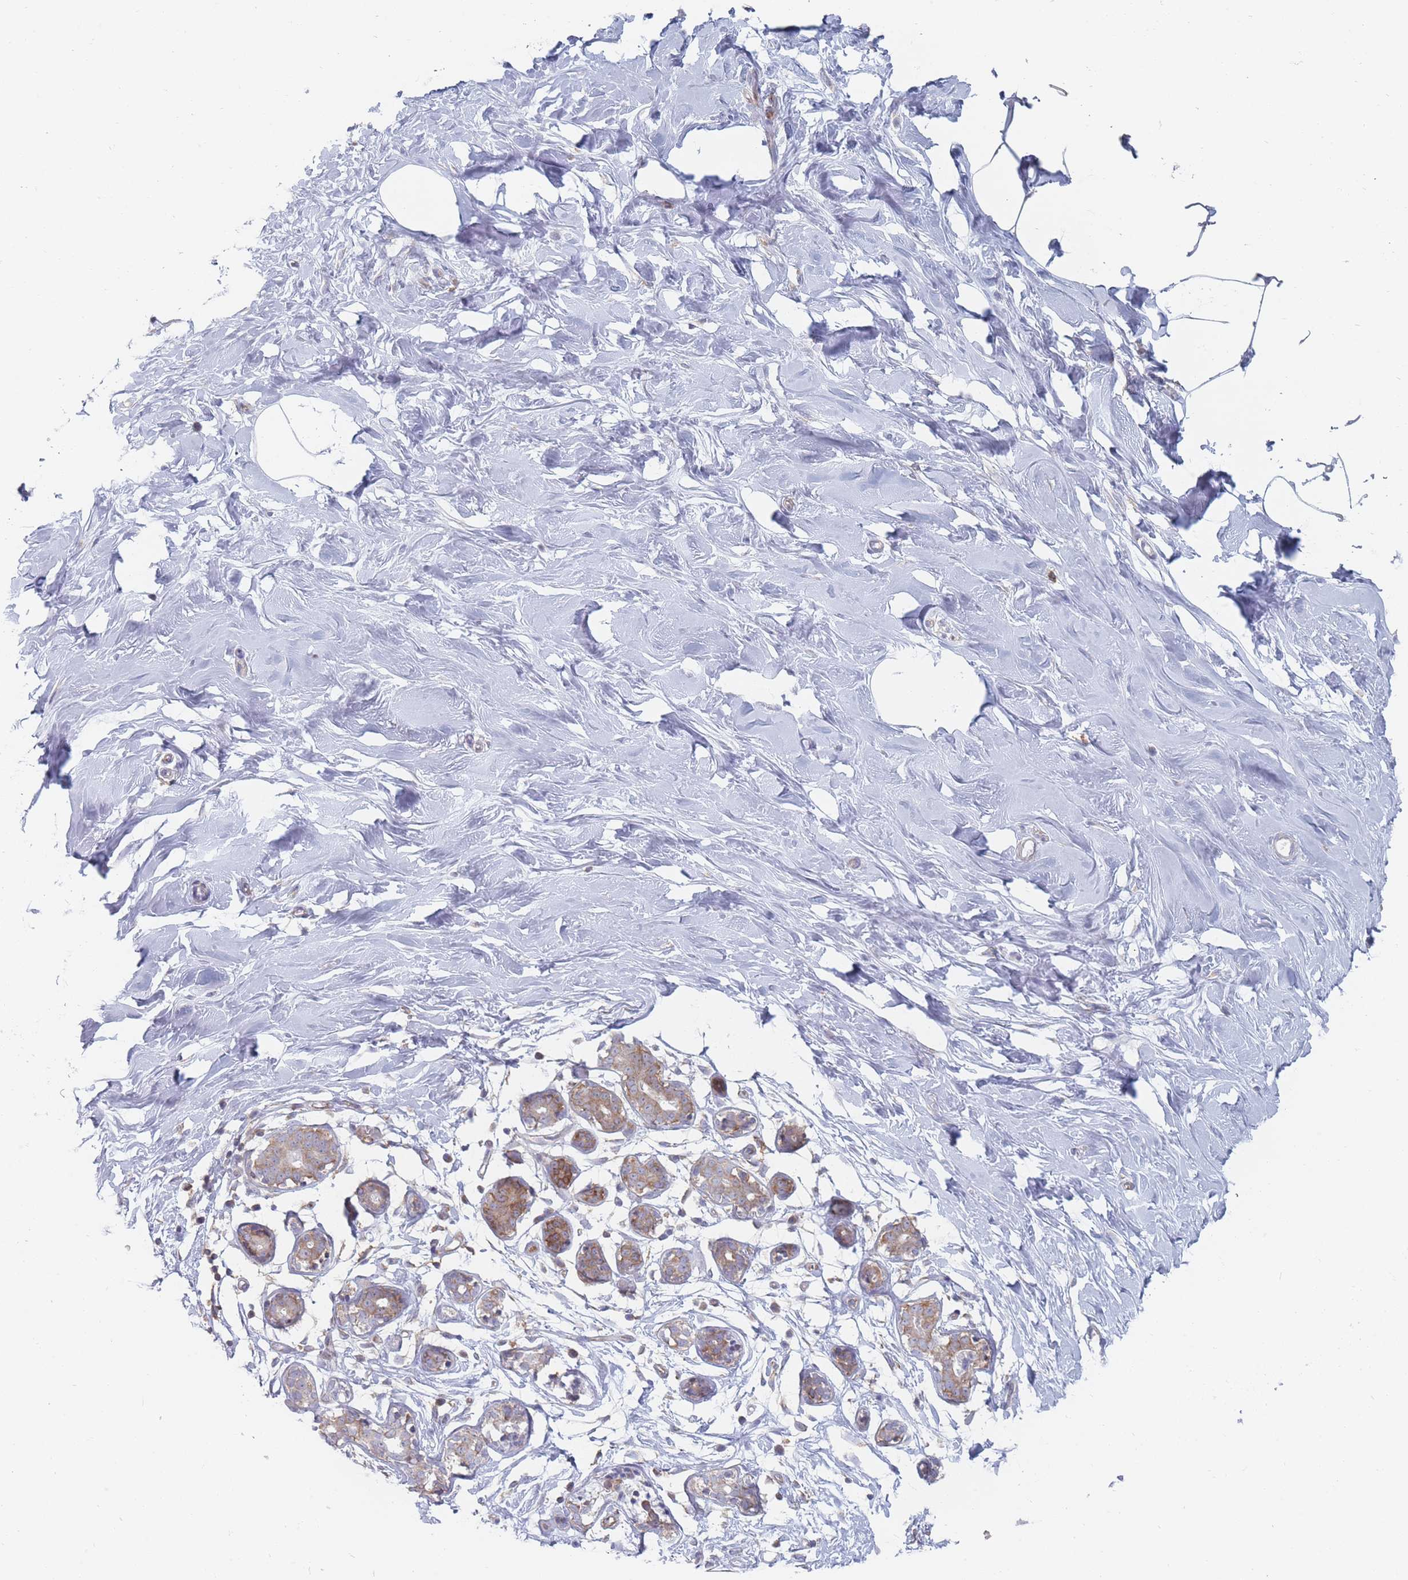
{"staining": {"intensity": "negative", "quantity": "none", "location": "none"}, "tissue": "breast", "cell_type": "Adipocytes", "image_type": "normal", "snomed": [{"axis": "morphology", "description": "Normal tissue, NOS"}, {"axis": "topography", "description": "Breast"}], "caption": "The image exhibits no staining of adipocytes in unremarkable breast. (DAB (3,3'-diaminobenzidine) immunohistochemistry, high magnification).", "gene": "MAP1S", "patient": {"sex": "female", "age": 27}}